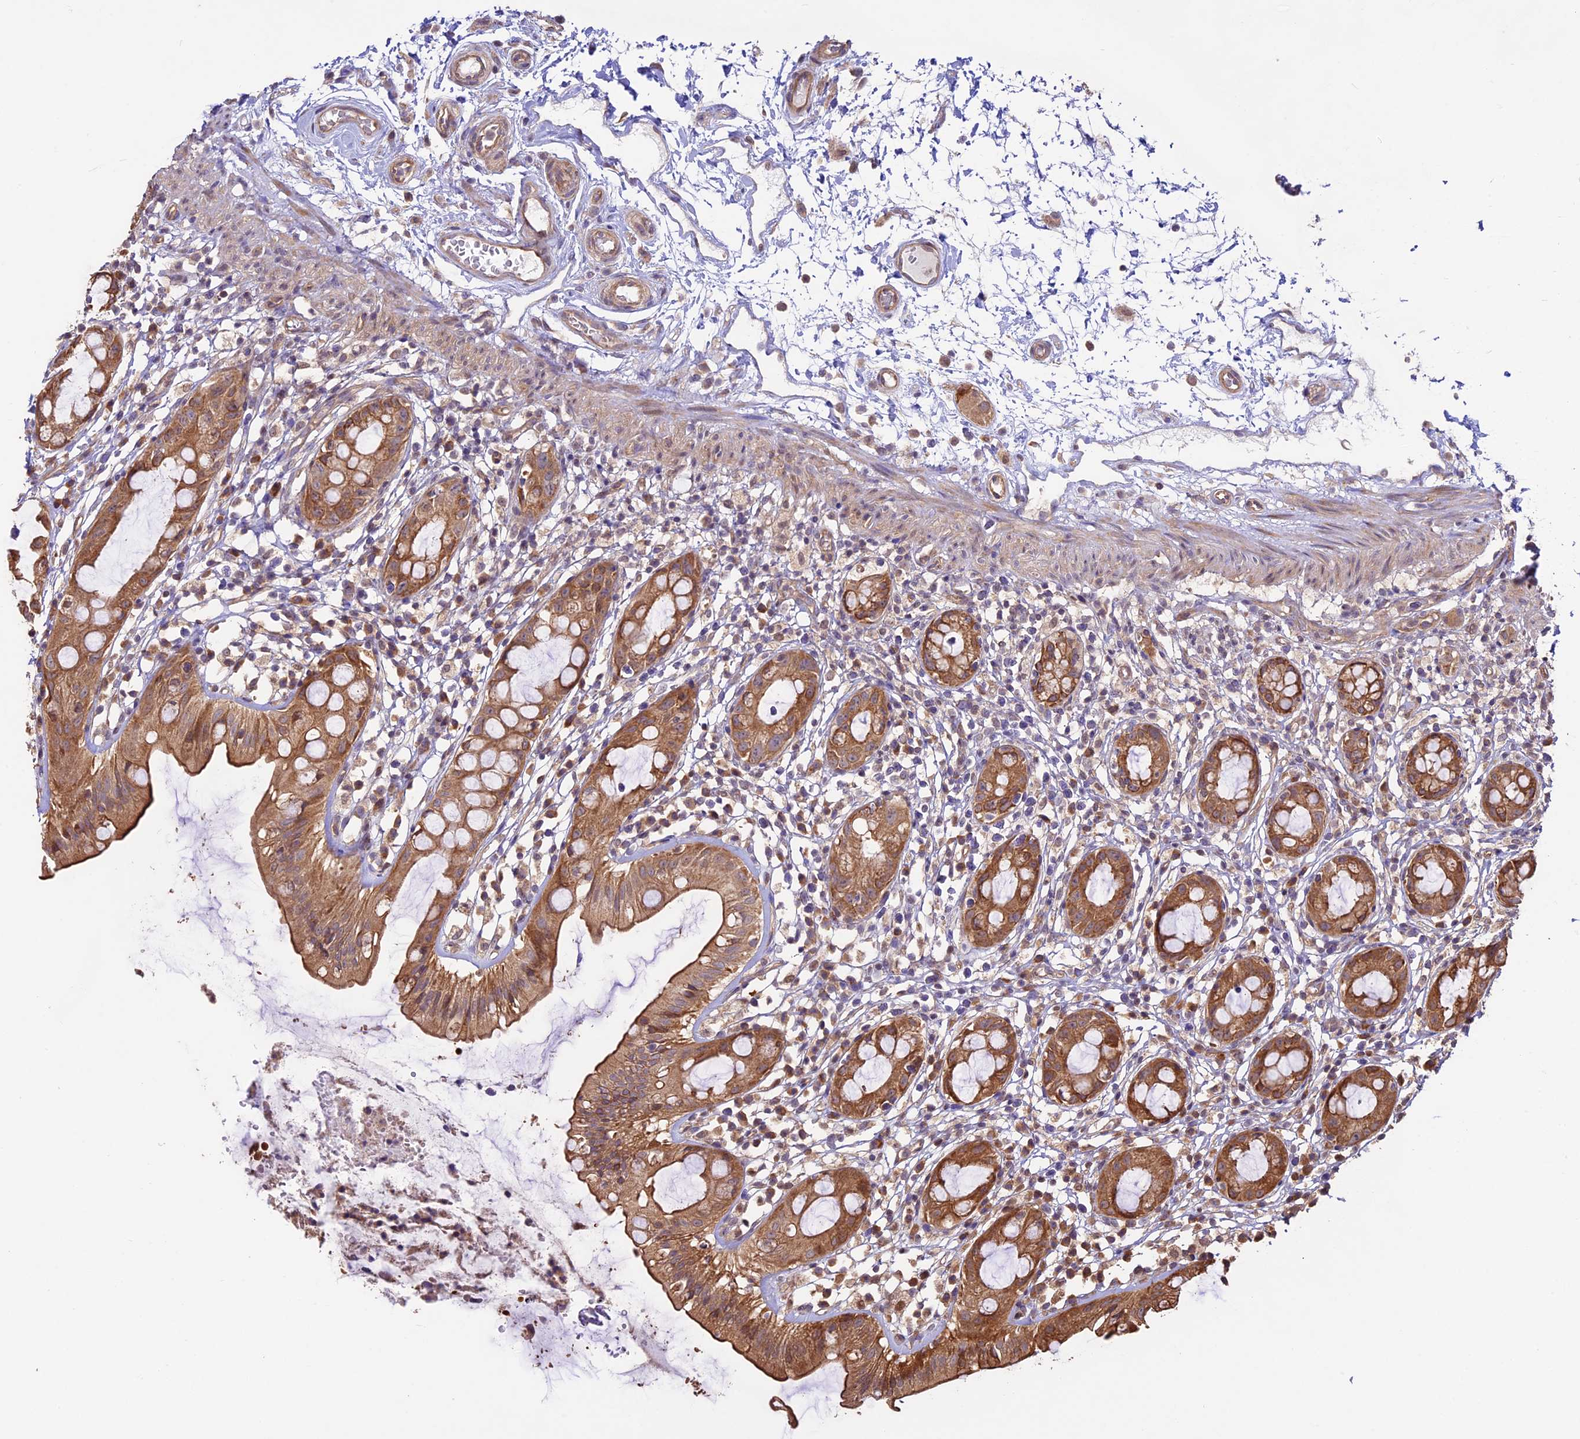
{"staining": {"intensity": "moderate", "quantity": ">75%", "location": "cytoplasmic/membranous"}, "tissue": "rectum", "cell_type": "Glandular cells", "image_type": "normal", "snomed": [{"axis": "morphology", "description": "Normal tissue, NOS"}, {"axis": "topography", "description": "Rectum"}], "caption": "High-power microscopy captured an IHC histopathology image of benign rectum, revealing moderate cytoplasmic/membranous expression in approximately >75% of glandular cells. (DAB (3,3'-diaminobenzidine) IHC, brown staining for protein, blue staining for nuclei).", "gene": "BCAS4", "patient": {"sex": "female", "age": 57}}